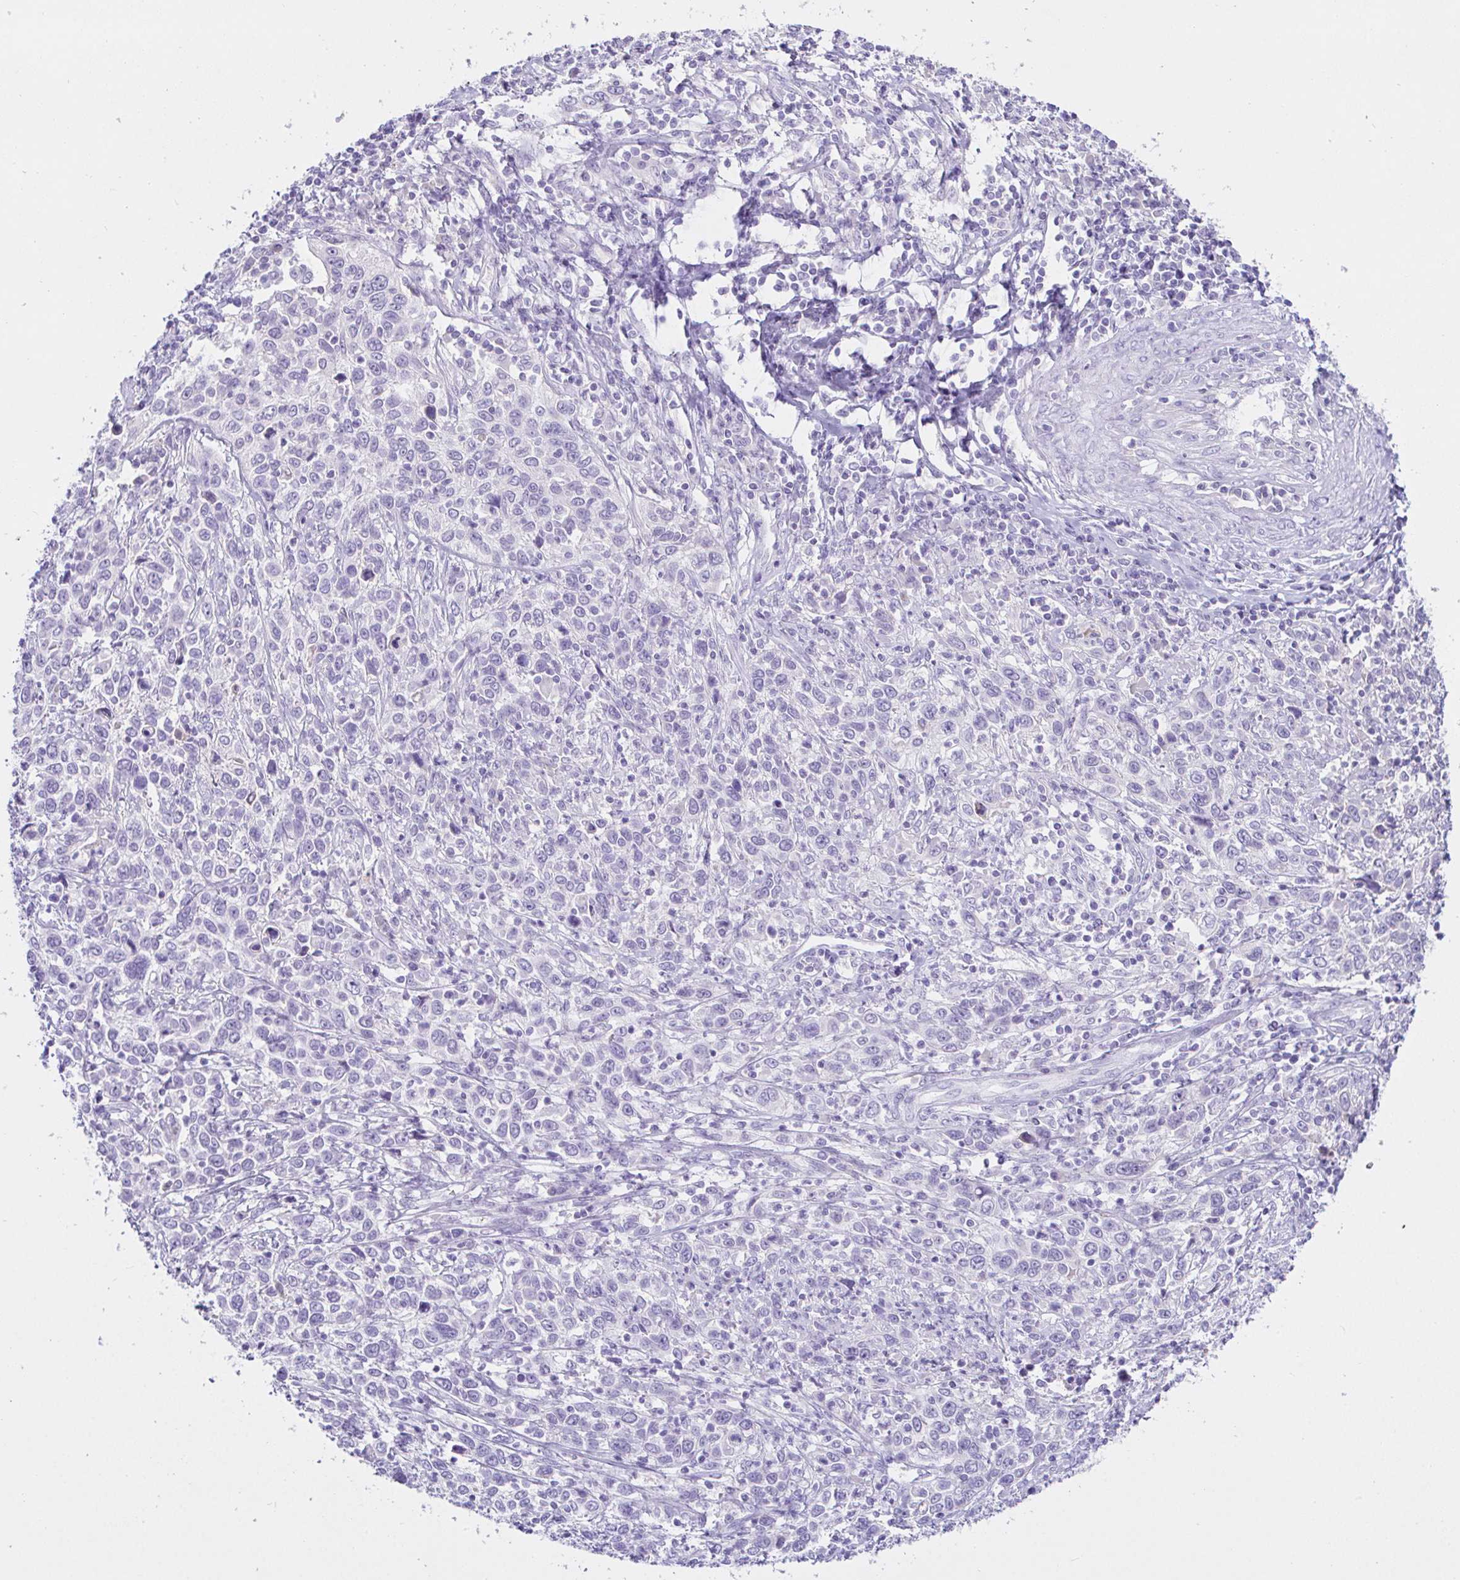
{"staining": {"intensity": "negative", "quantity": "none", "location": "none"}, "tissue": "cervical cancer", "cell_type": "Tumor cells", "image_type": "cancer", "snomed": [{"axis": "morphology", "description": "Squamous cell carcinoma, NOS"}, {"axis": "topography", "description": "Cervix"}], "caption": "Cervical cancer (squamous cell carcinoma) stained for a protein using immunohistochemistry exhibits no positivity tumor cells.", "gene": "SAA4", "patient": {"sex": "female", "age": 46}}